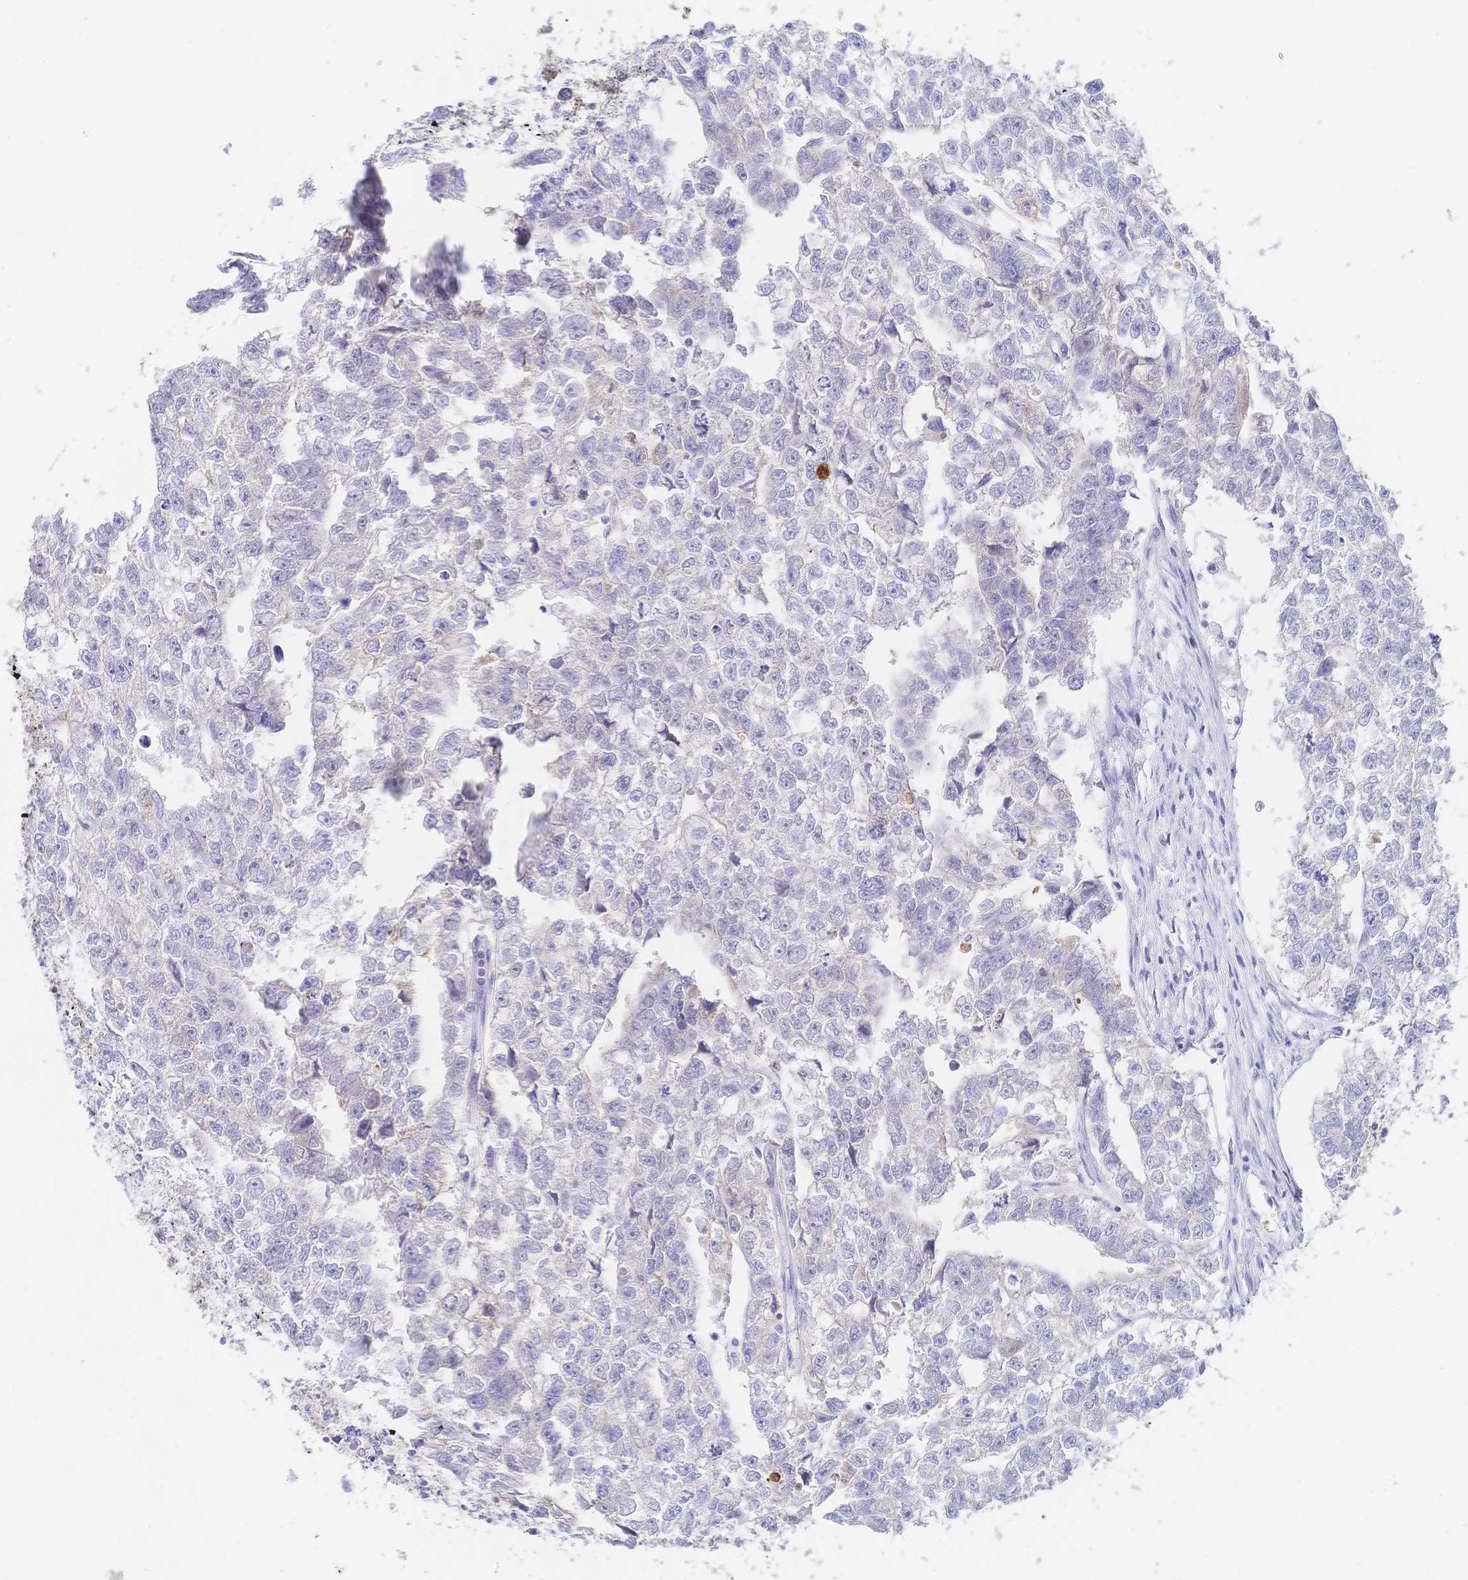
{"staining": {"intensity": "negative", "quantity": "none", "location": "none"}, "tissue": "testis cancer", "cell_type": "Tumor cells", "image_type": "cancer", "snomed": [{"axis": "morphology", "description": "Carcinoma, Embryonal, NOS"}, {"axis": "morphology", "description": "Teratoma, malignant, NOS"}, {"axis": "topography", "description": "Testis"}], "caption": "DAB immunohistochemical staining of testis cancer reveals no significant positivity in tumor cells.", "gene": "RRM1", "patient": {"sex": "male", "age": 44}}